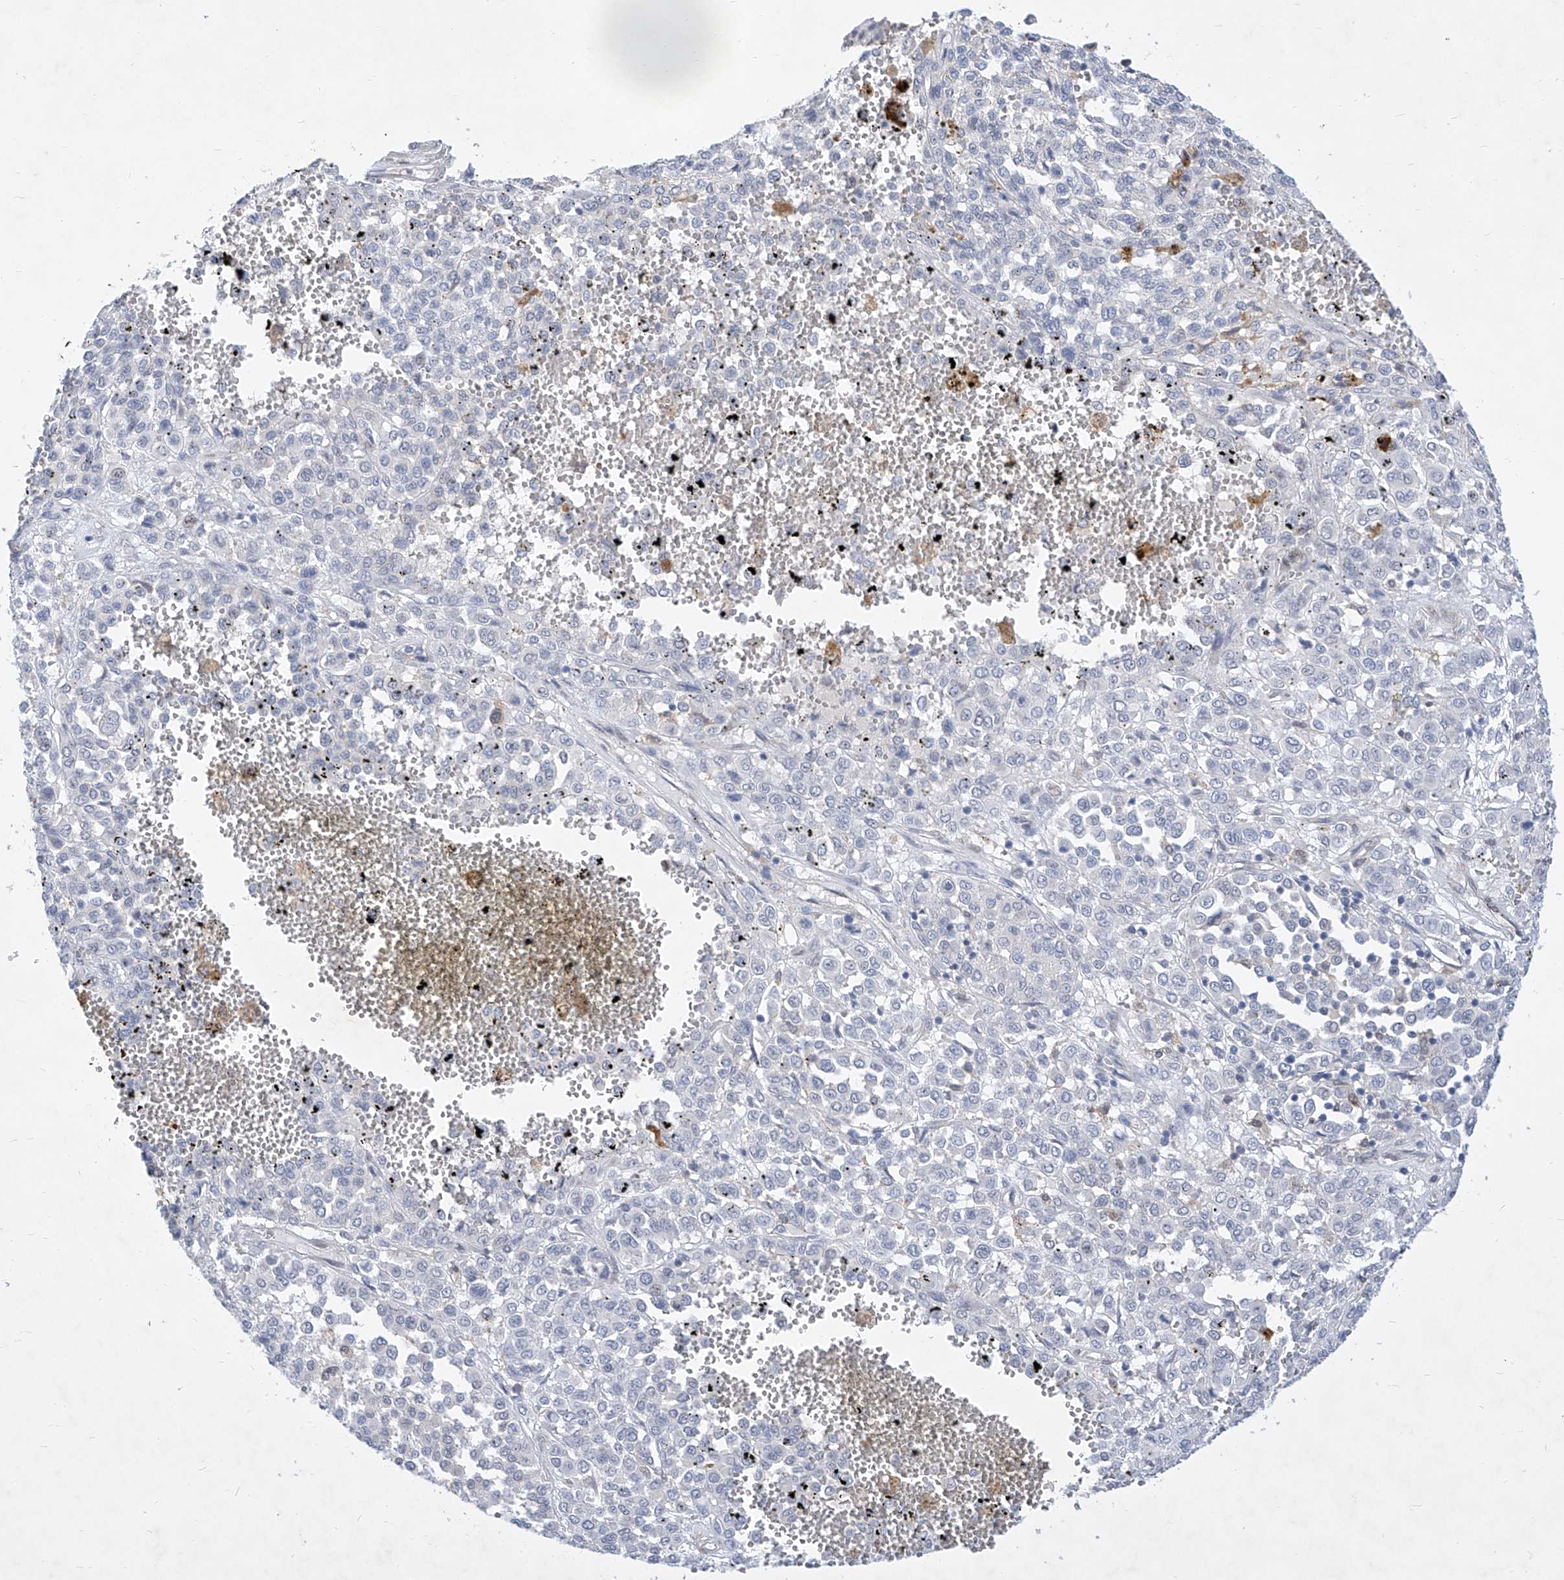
{"staining": {"intensity": "negative", "quantity": "none", "location": "none"}, "tissue": "melanoma", "cell_type": "Tumor cells", "image_type": "cancer", "snomed": [{"axis": "morphology", "description": "Malignant melanoma, Metastatic site"}, {"axis": "topography", "description": "Pancreas"}], "caption": "DAB immunohistochemical staining of malignant melanoma (metastatic site) displays no significant staining in tumor cells.", "gene": "MX2", "patient": {"sex": "female", "age": 30}}